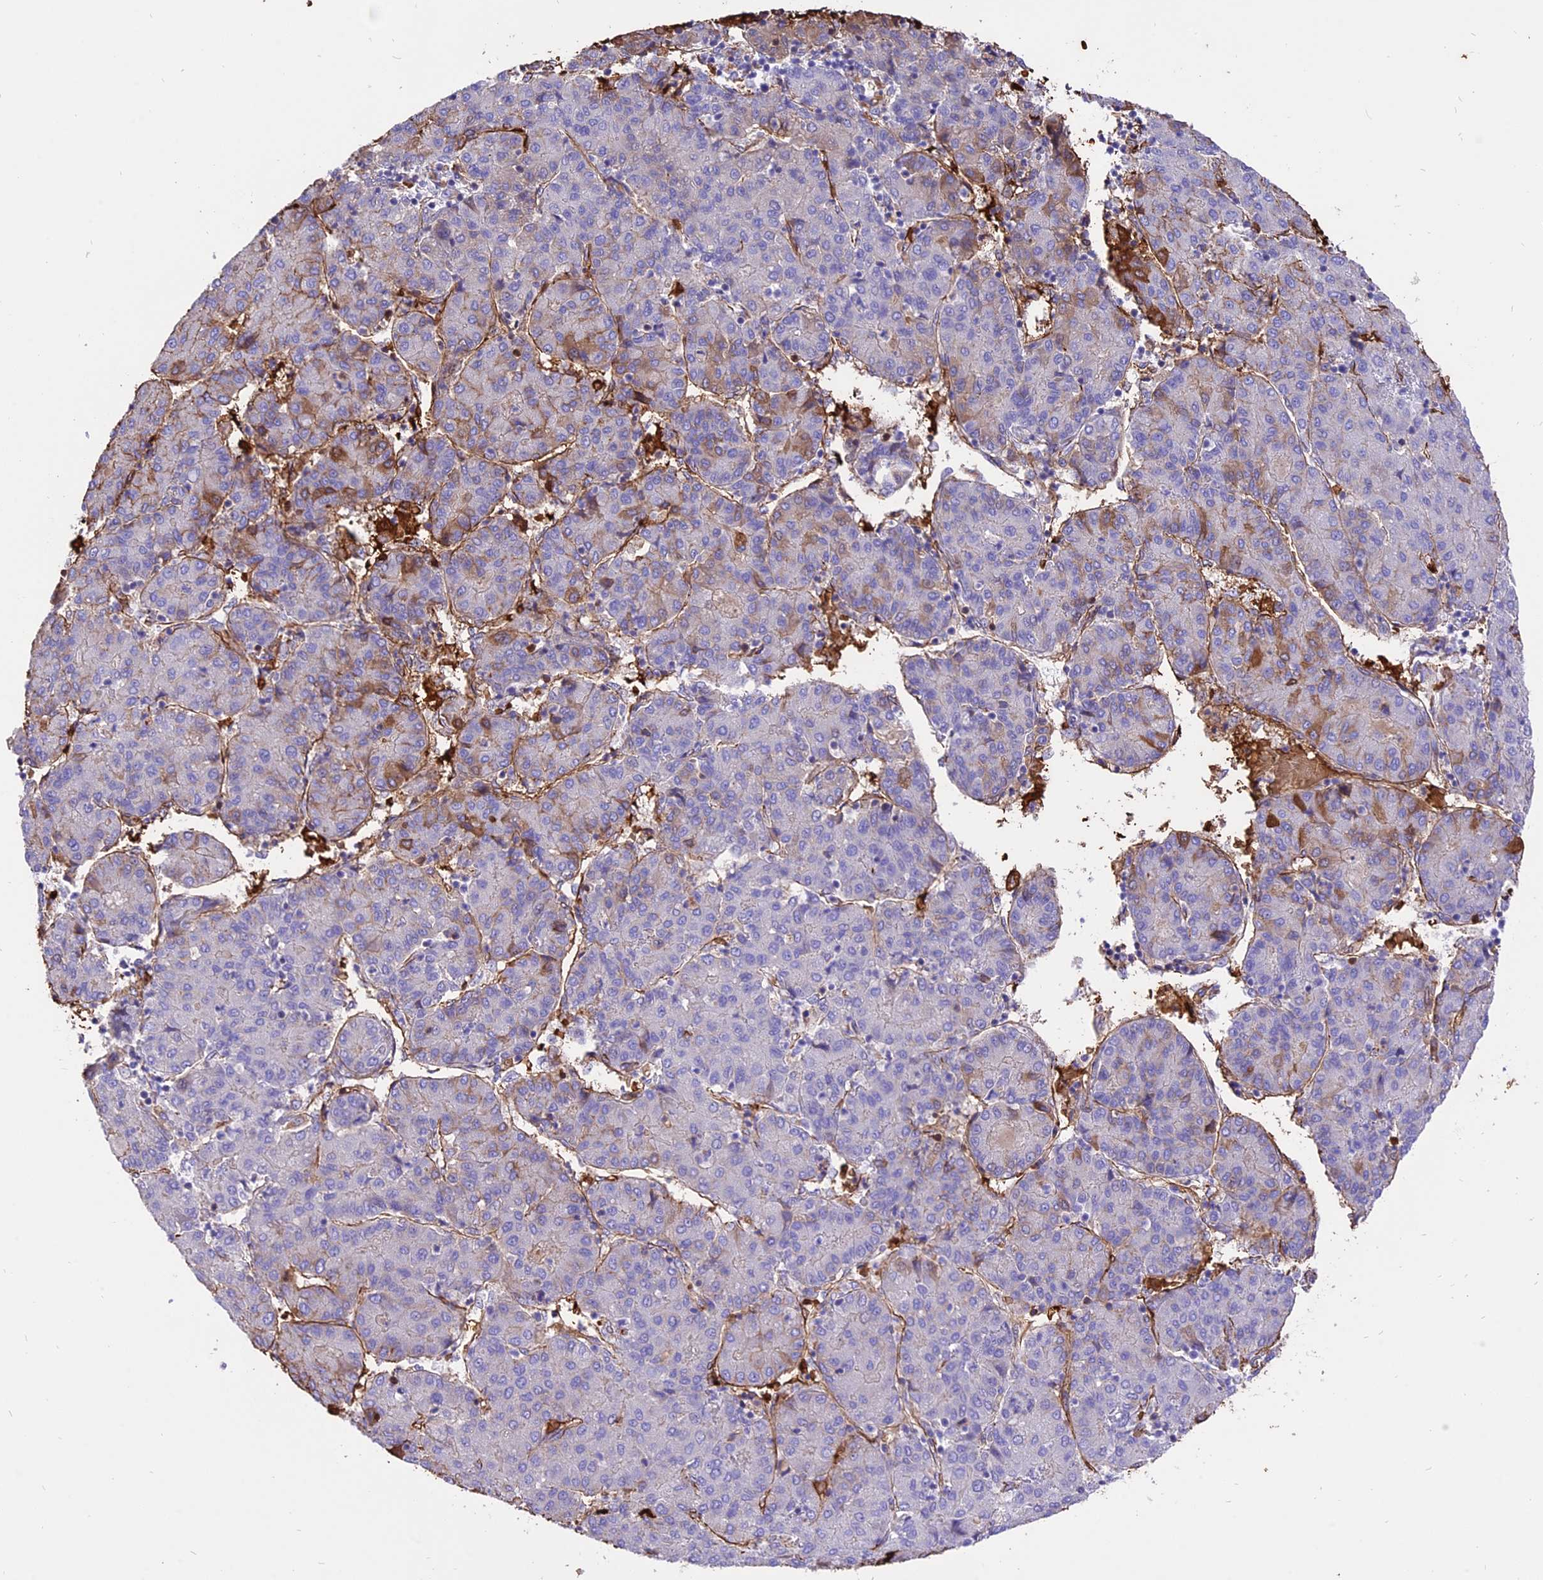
{"staining": {"intensity": "moderate", "quantity": "<25%", "location": "cytoplasmic/membranous"}, "tissue": "liver cancer", "cell_type": "Tumor cells", "image_type": "cancer", "snomed": [{"axis": "morphology", "description": "Carcinoma, Hepatocellular, NOS"}, {"axis": "topography", "description": "Liver"}], "caption": "Protein staining of hepatocellular carcinoma (liver) tissue shows moderate cytoplasmic/membranous expression in approximately <25% of tumor cells. The staining was performed using DAB (3,3'-diaminobenzidine) to visualize the protein expression in brown, while the nuclei were stained in blue with hematoxylin (Magnification: 20x).", "gene": "TTC4", "patient": {"sex": "male", "age": 65}}